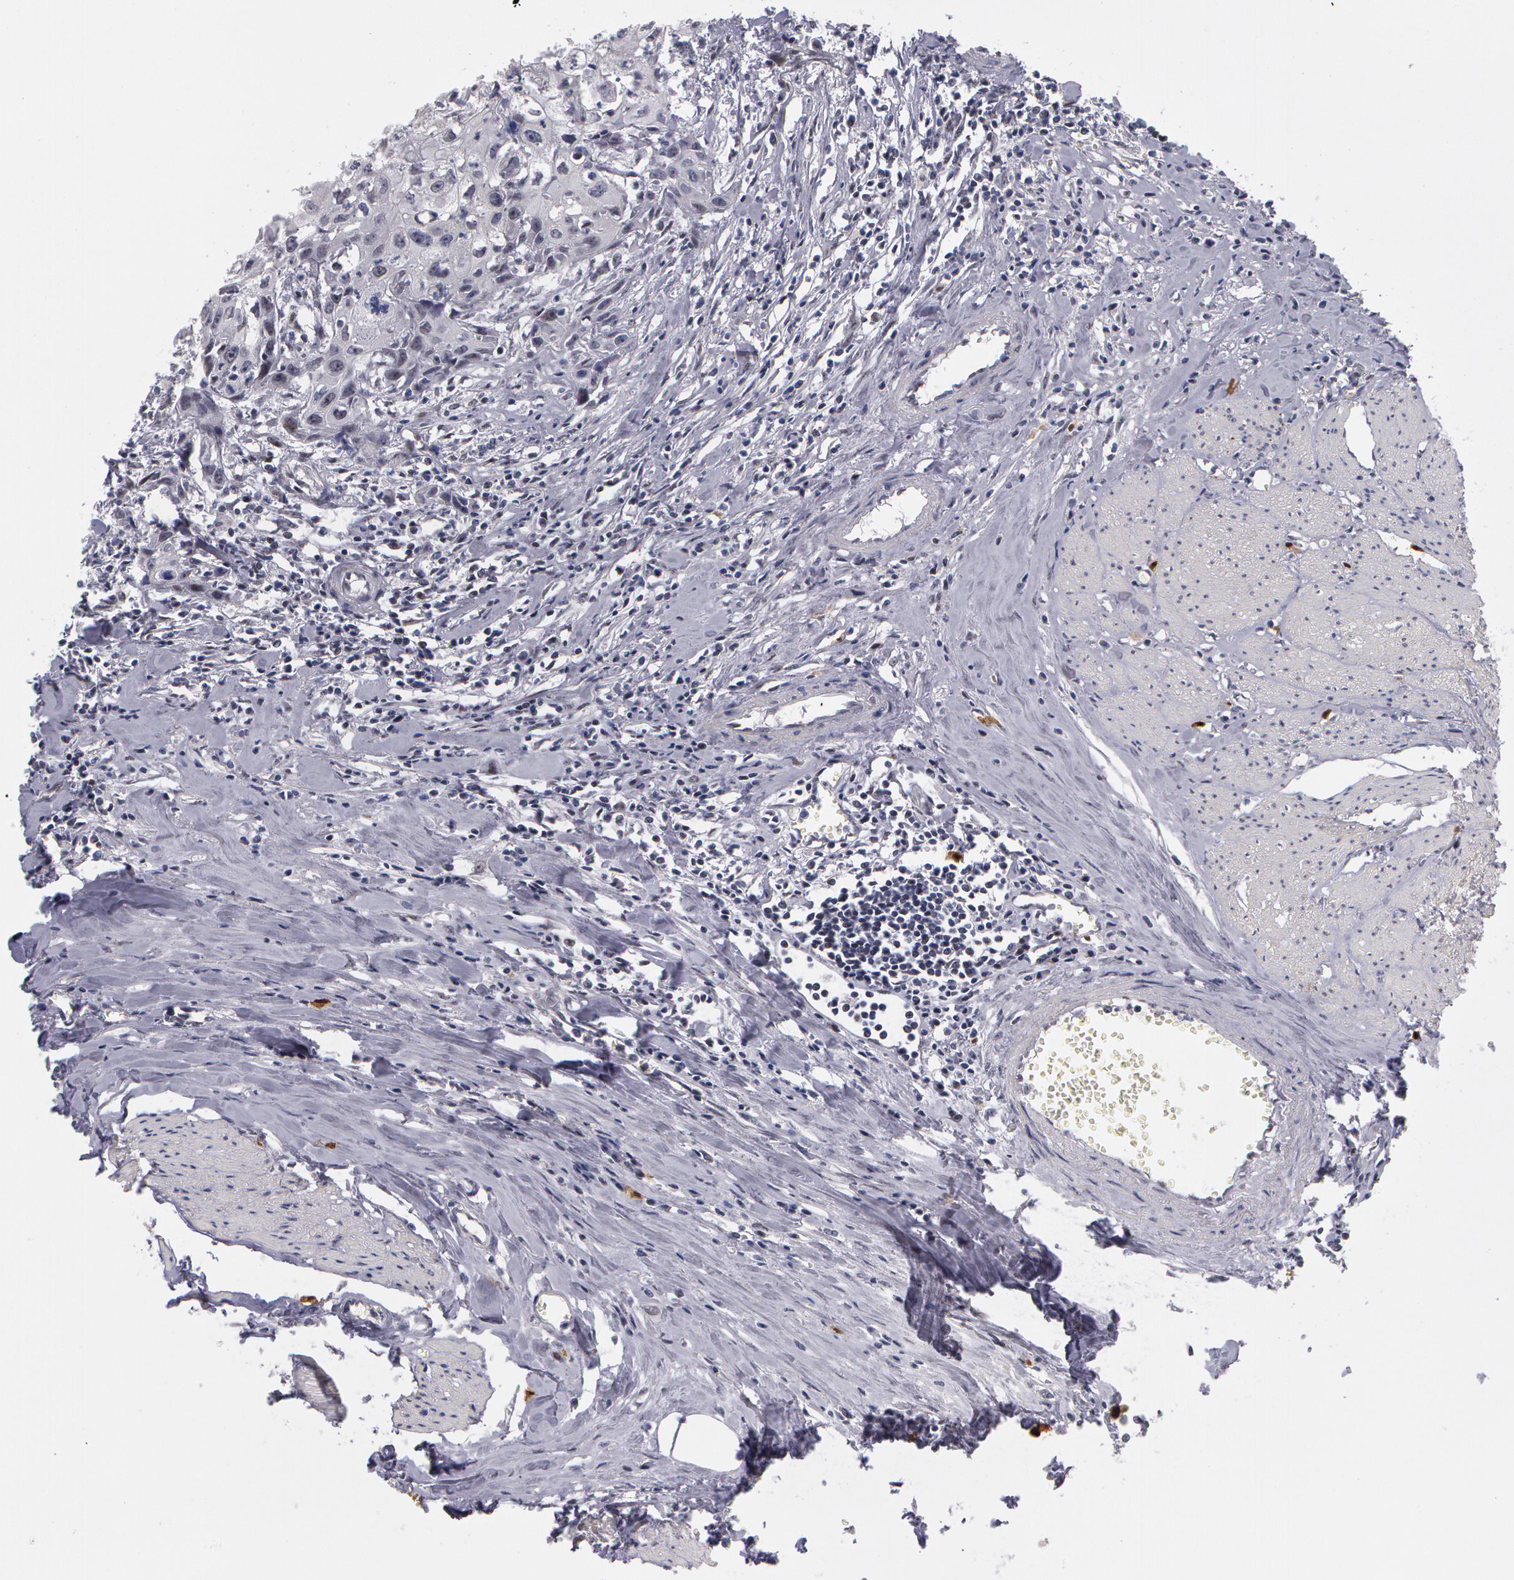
{"staining": {"intensity": "negative", "quantity": "none", "location": "none"}, "tissue": "urothelial cancer", "cell_type": "Tumor cells", "image_type": "cancer", "snomed": [{"axis": "morphology", "description": "Urothelial carcinoma, High grade"}, {"axis": "topography", "description": "Urinary bladder"}], "caption": "Protein analysis of urothelial cancer demonstrates no significant expression in tumor cells. Nuclei are stained in blue.", "gene": "PRICKLE1", "patient": {"sex": "male", "age": 54}}